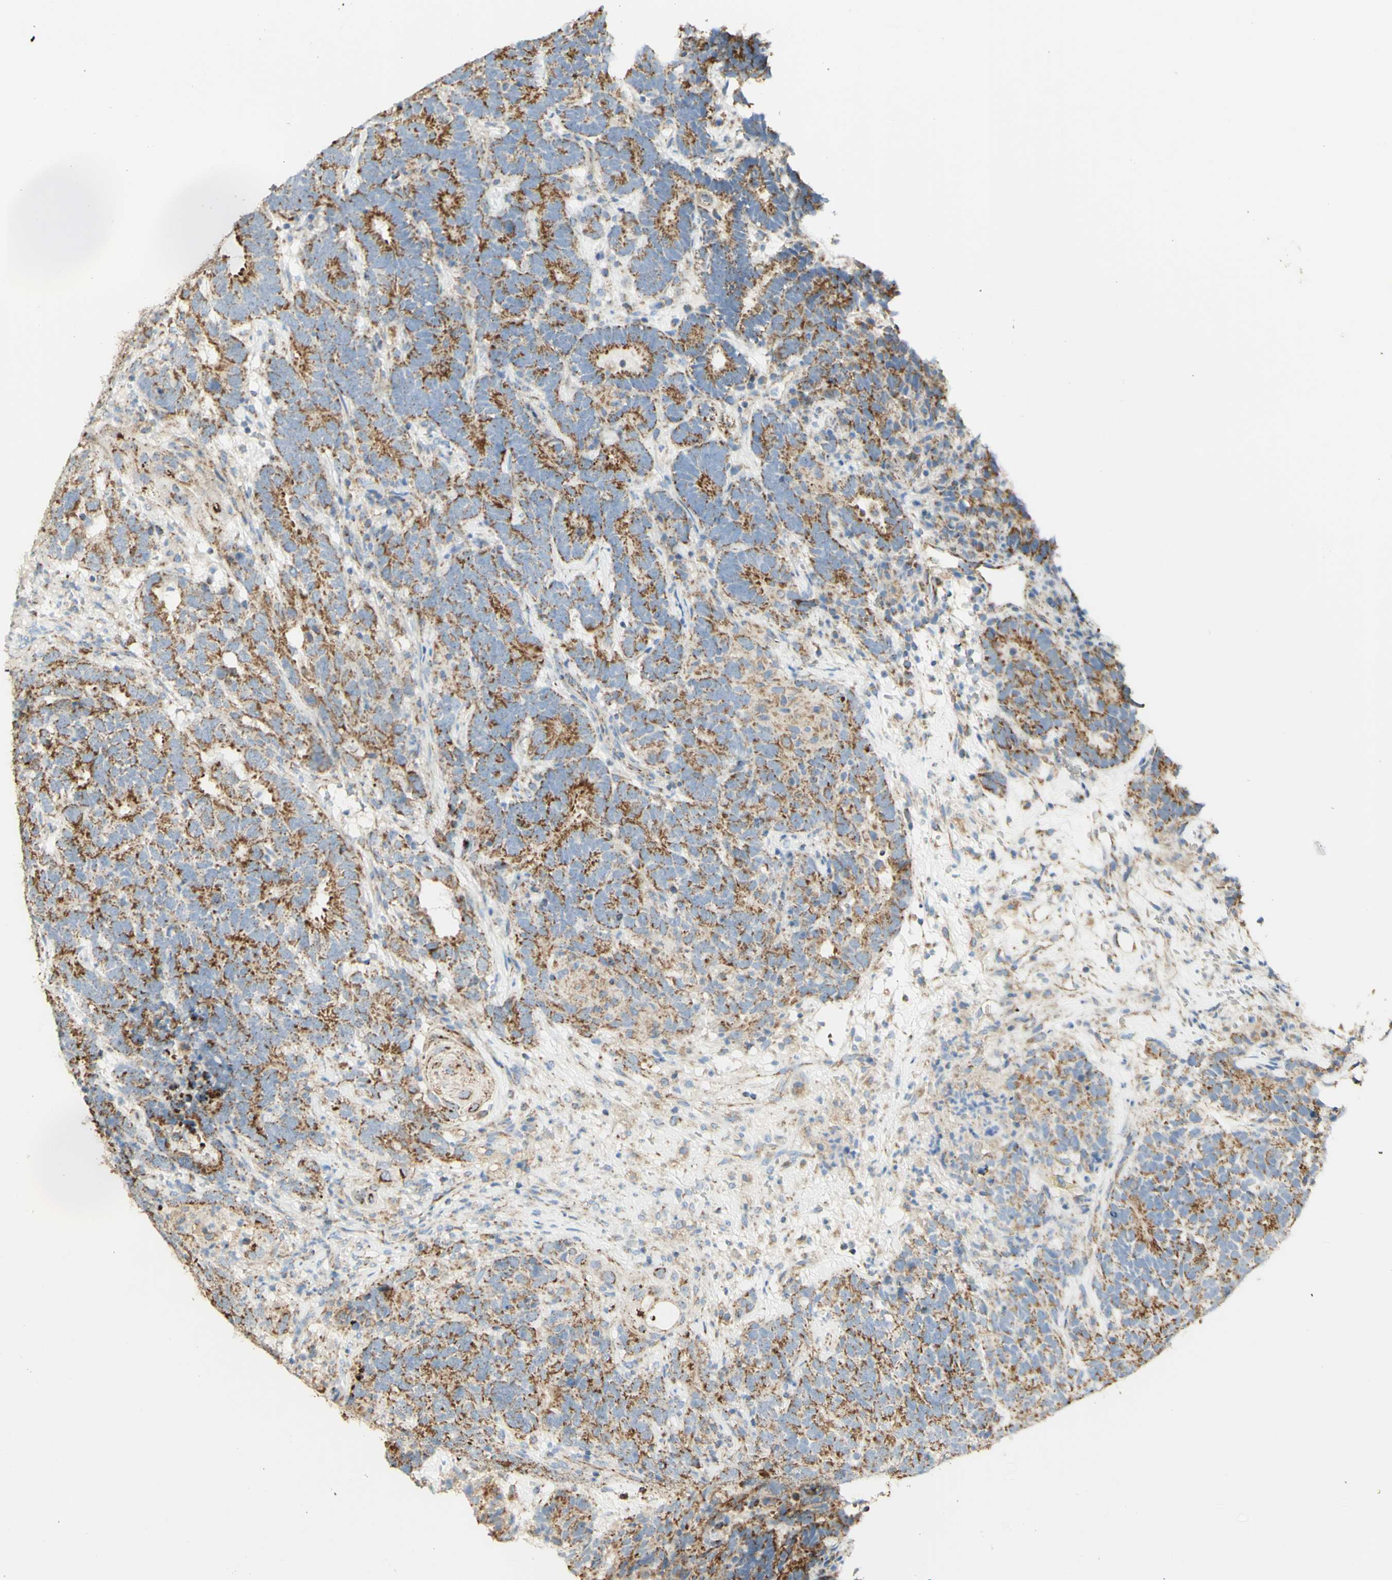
{"staining": {"intensity": "moderate", "quantity": ">75%", "location": "cytoplasmic/membranous"}, "tissue": "testis cancer", "cell_type": "Tumor cells", "image_type": "cancer", "snomed": [{"axis": "morphology", "description": "Carcinoma, Embryonal, NOS"}, {"axis": "topography", "description": "Testis"}], "caption": "A brown stain highlights moderate cytoplasmic/membranous positivity of a protein in testis cancer tumor cells.", "gene": "LETM1", "patient": {"sex": "male", "age": 26}}